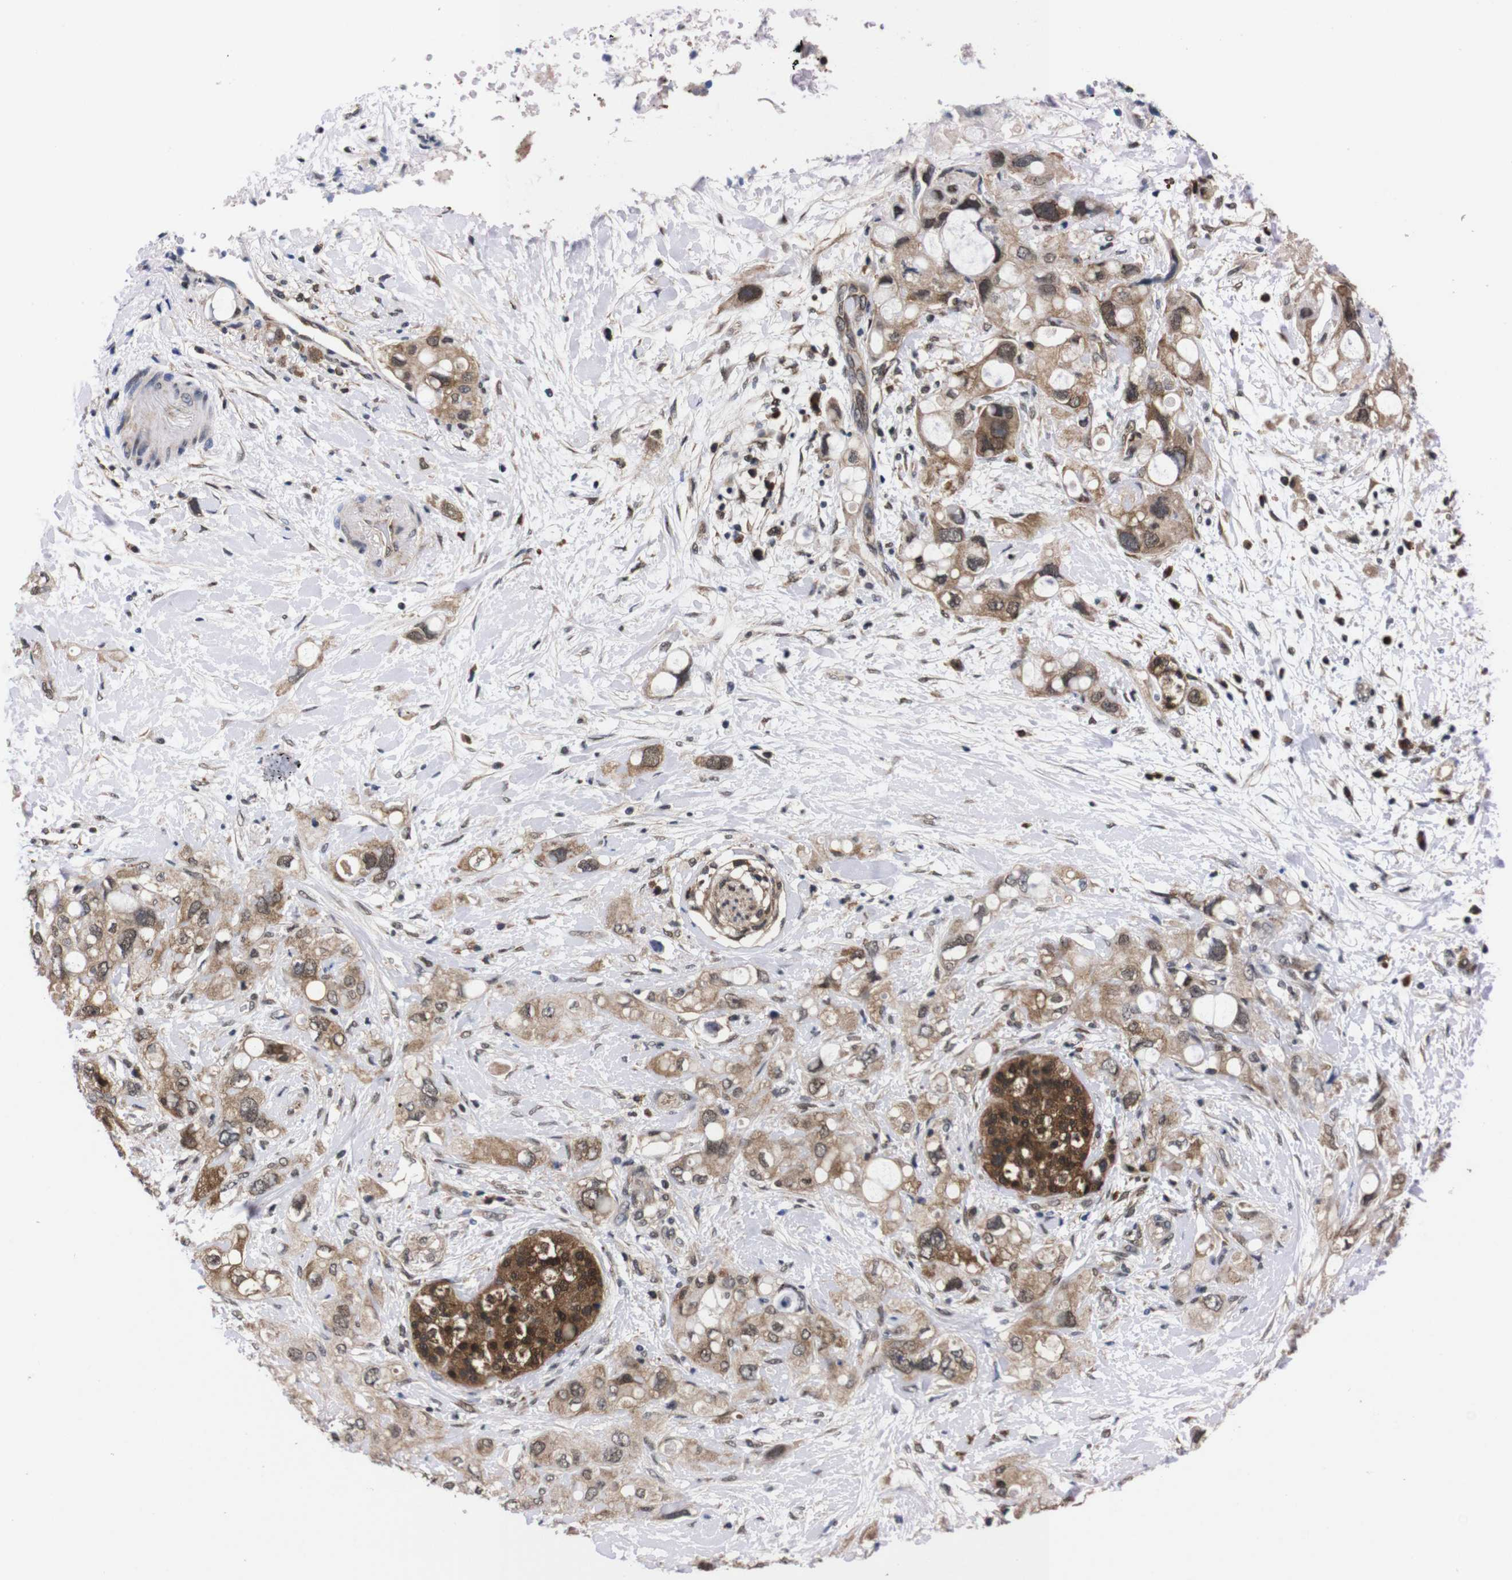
{"staining": {"intensity": "weak", "quantity": ">75%", "location": "cytoplasmic/membranous,nuclear"}, "tissue": "pancreatic cancer", "cell_type": "Tumor cells", "image_type": "cancer", "snomed": [{"axis": "morphology", "description": "Adenocarcinoma, NOS"}, {"axis": "topography", "description": "Pancreas"}], "caption": "Adenocarcinoma (pancreatic) stained with a protein marker shows weak staining in tumor cells.", "gene": "UBQLN2", "patient": {"sex": "female", "age": 56}}